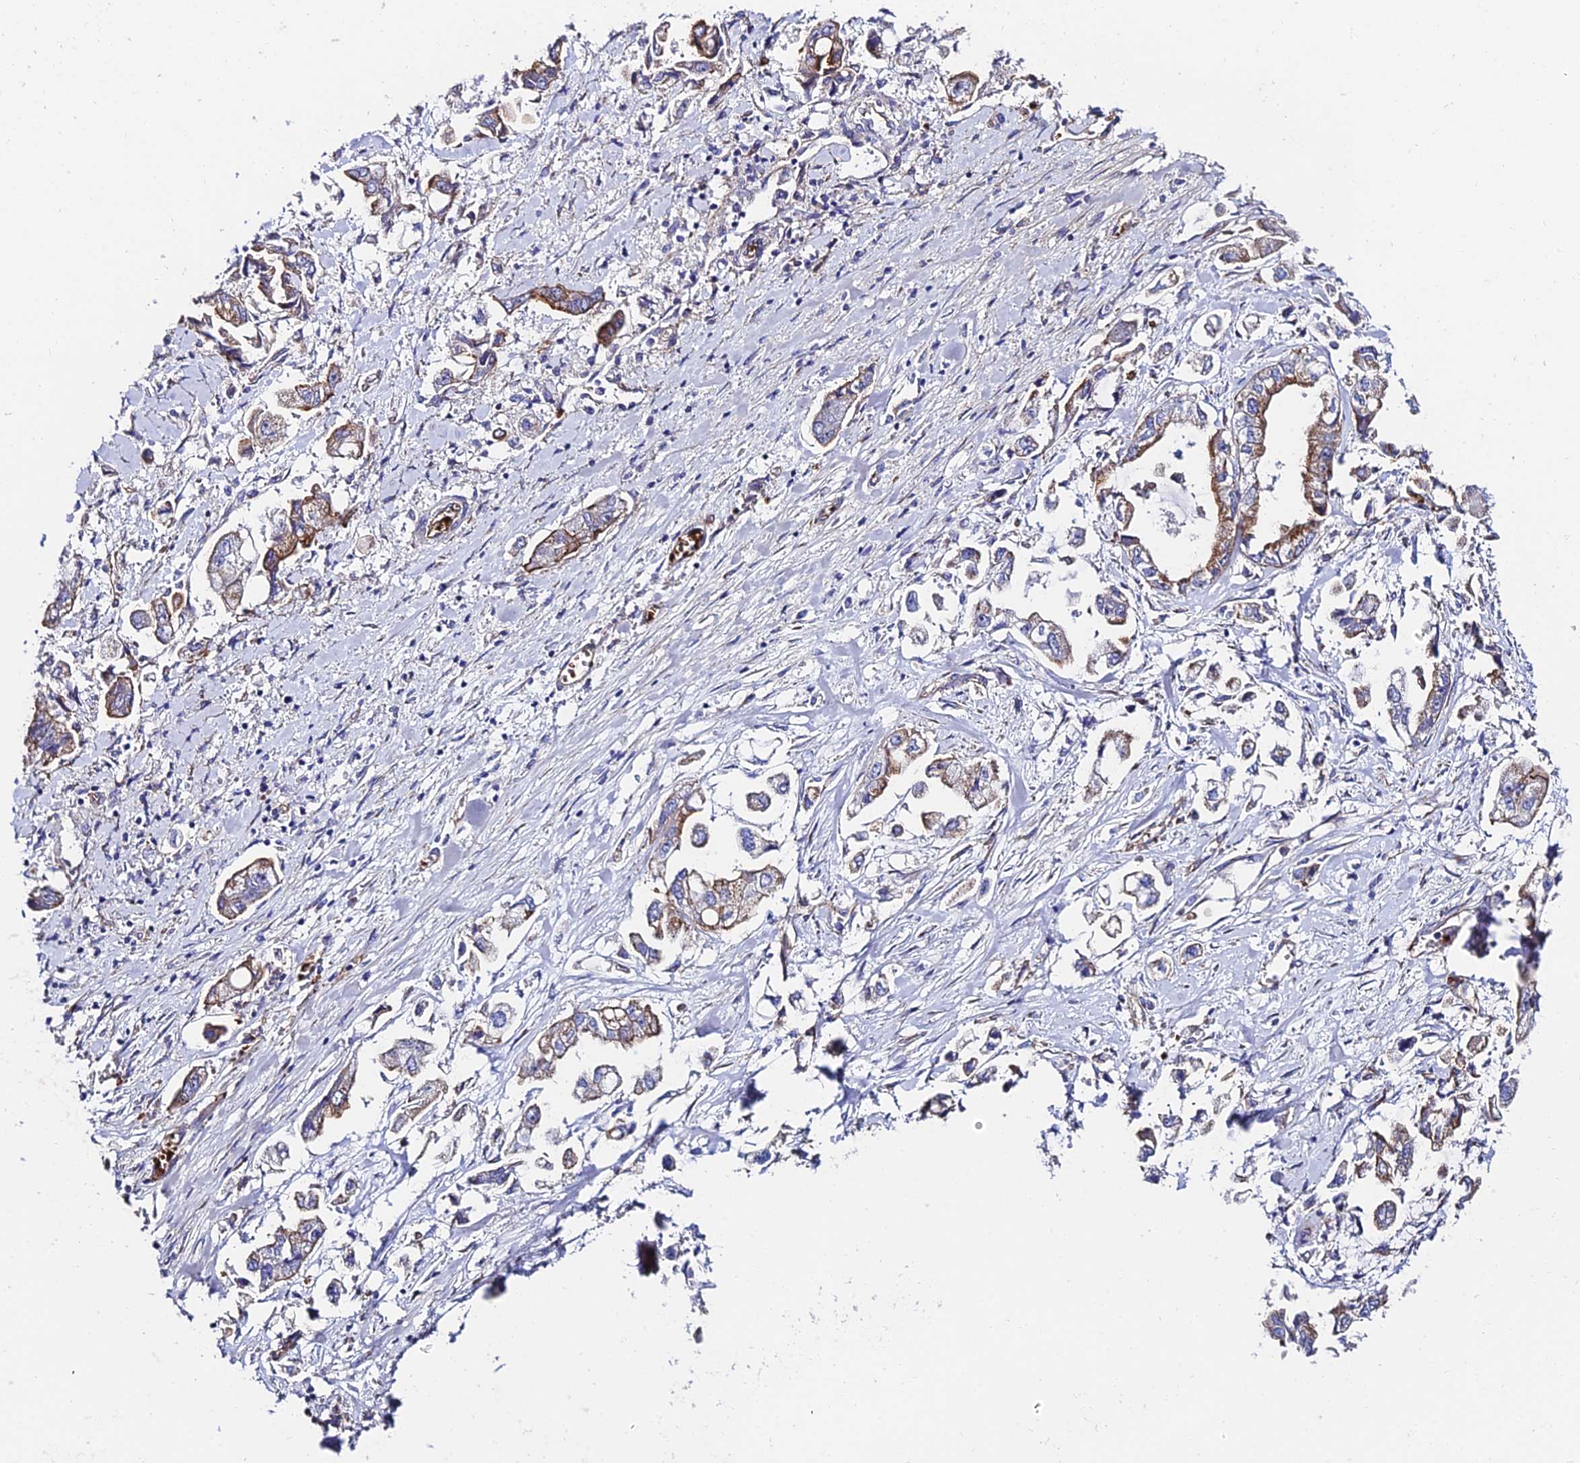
{"staining": {"intensity": "moderate", "quantity": "25%-75%", "location": "cytoplasmic/membranous"}, "tissue": "stomach cancer", "cell_type": "Tumor cells", "image_type": "cancer", "snomed": [{"axis": "morphology", "description": "Adenocarcinoma, NOS"}, {"axis": "topography", "description": "Stomach"}], "caption": "Moderate cytoplasmic/membranous positivity is appreciated in approximately 25%-75% of tumor cells in stomach cancer.", "gene": "ADGRF3", "patient": {"sex": "male", "age": 62}}